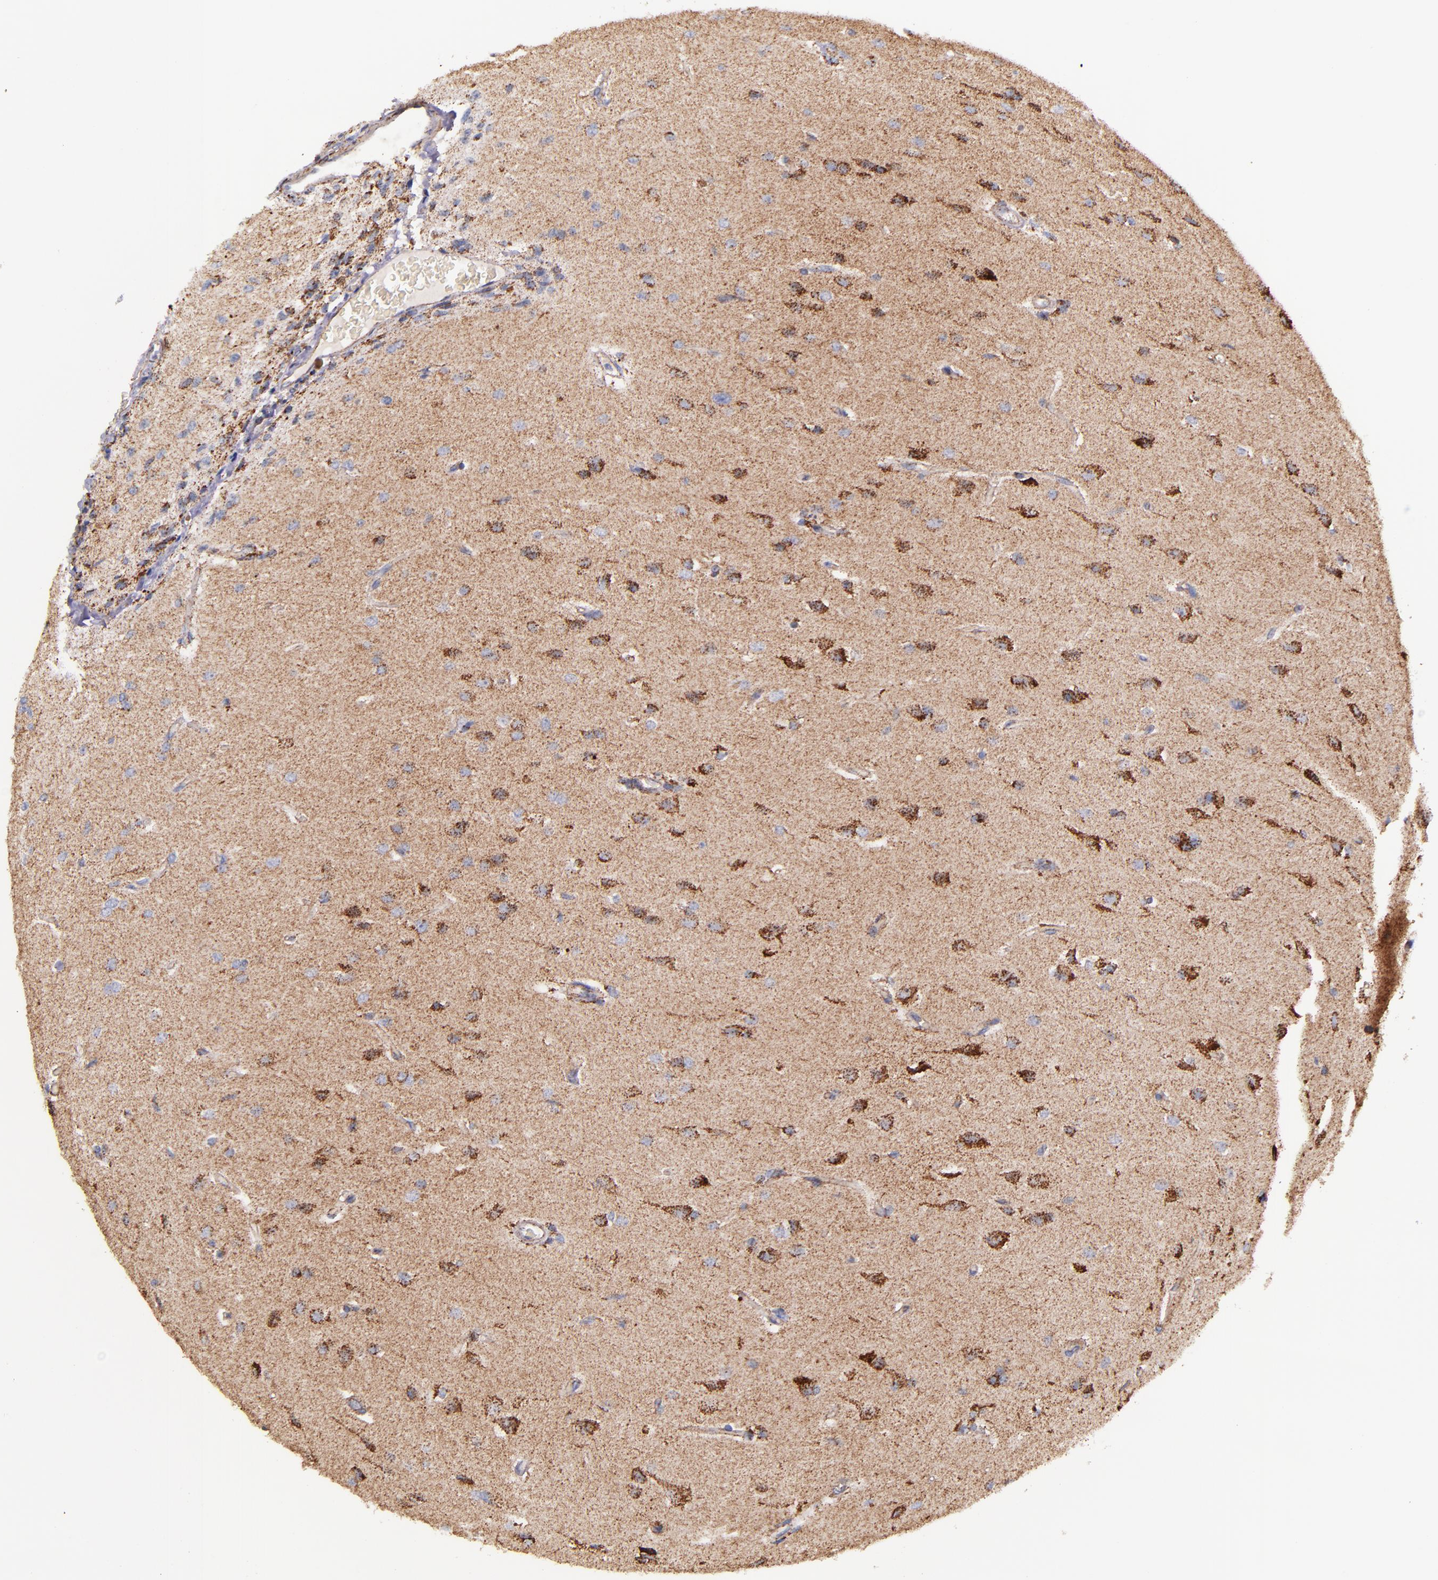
{"staining": {"intensity": "moderate", "quantity": "25%-75%", "location": "cytoplasmic/membranous"}, "tissue": "glioma", "cell_type": "Tumor cells", "image_type": "cancer", "snomed": [{"axis": "morphology", "description": "Glioma, malignant, High grade"}, {"axis": "topography", "description": "Brain"}], "caption": "This micrograph exhibits immunohistochemistry staining of malignant glioma (high-grade), with medium moderate cytoplasmic/membranous staining in approximately 25%-75% of tumor cells.", "gene": "IDH3G", "patient": {"sex": "male", "age": 68}}